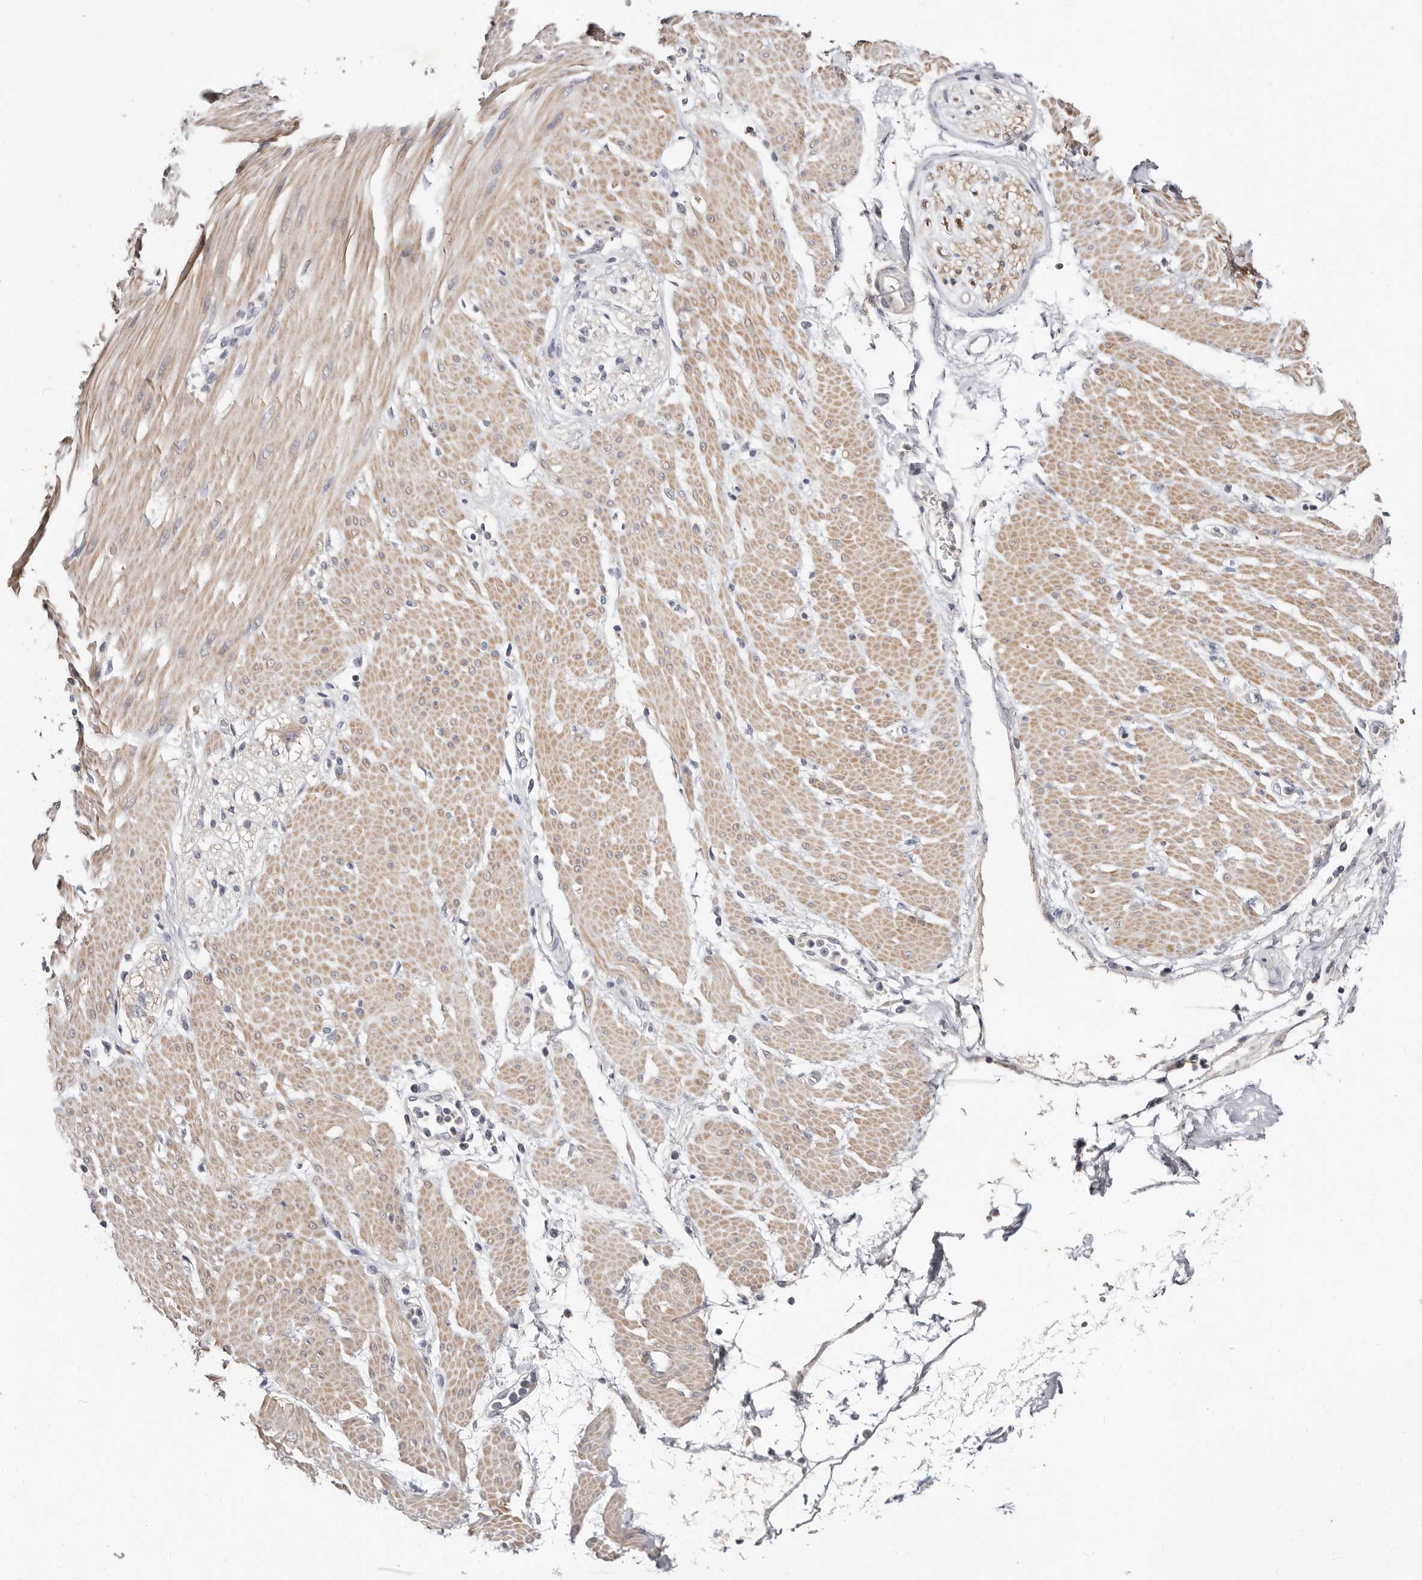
{"staining": {"intensity": "negative", "quantity": "none", "location": "none"}, "tissue": "adipose tissue", "cell_type": "Adipocytes", "image_type": "normal", "snomed": [{"axis": "morphology", "description": "Normal tissue, NOS"}, {"axis": "morphology", "description": "Adenocarcinoma, NOS"}, {"axis": "topography", "description": "Duodenum"}, {"axis": "topography", "description": "Peripheral nerve tissue"}], "caption": "A high-resolution micrograph shows immunohistochemistry staining of benign adipose tissue, which demonstrates no significant expression in adipocytes.", "gene": "MRPS33", "patient": {"sex": "female", "age": 60}}